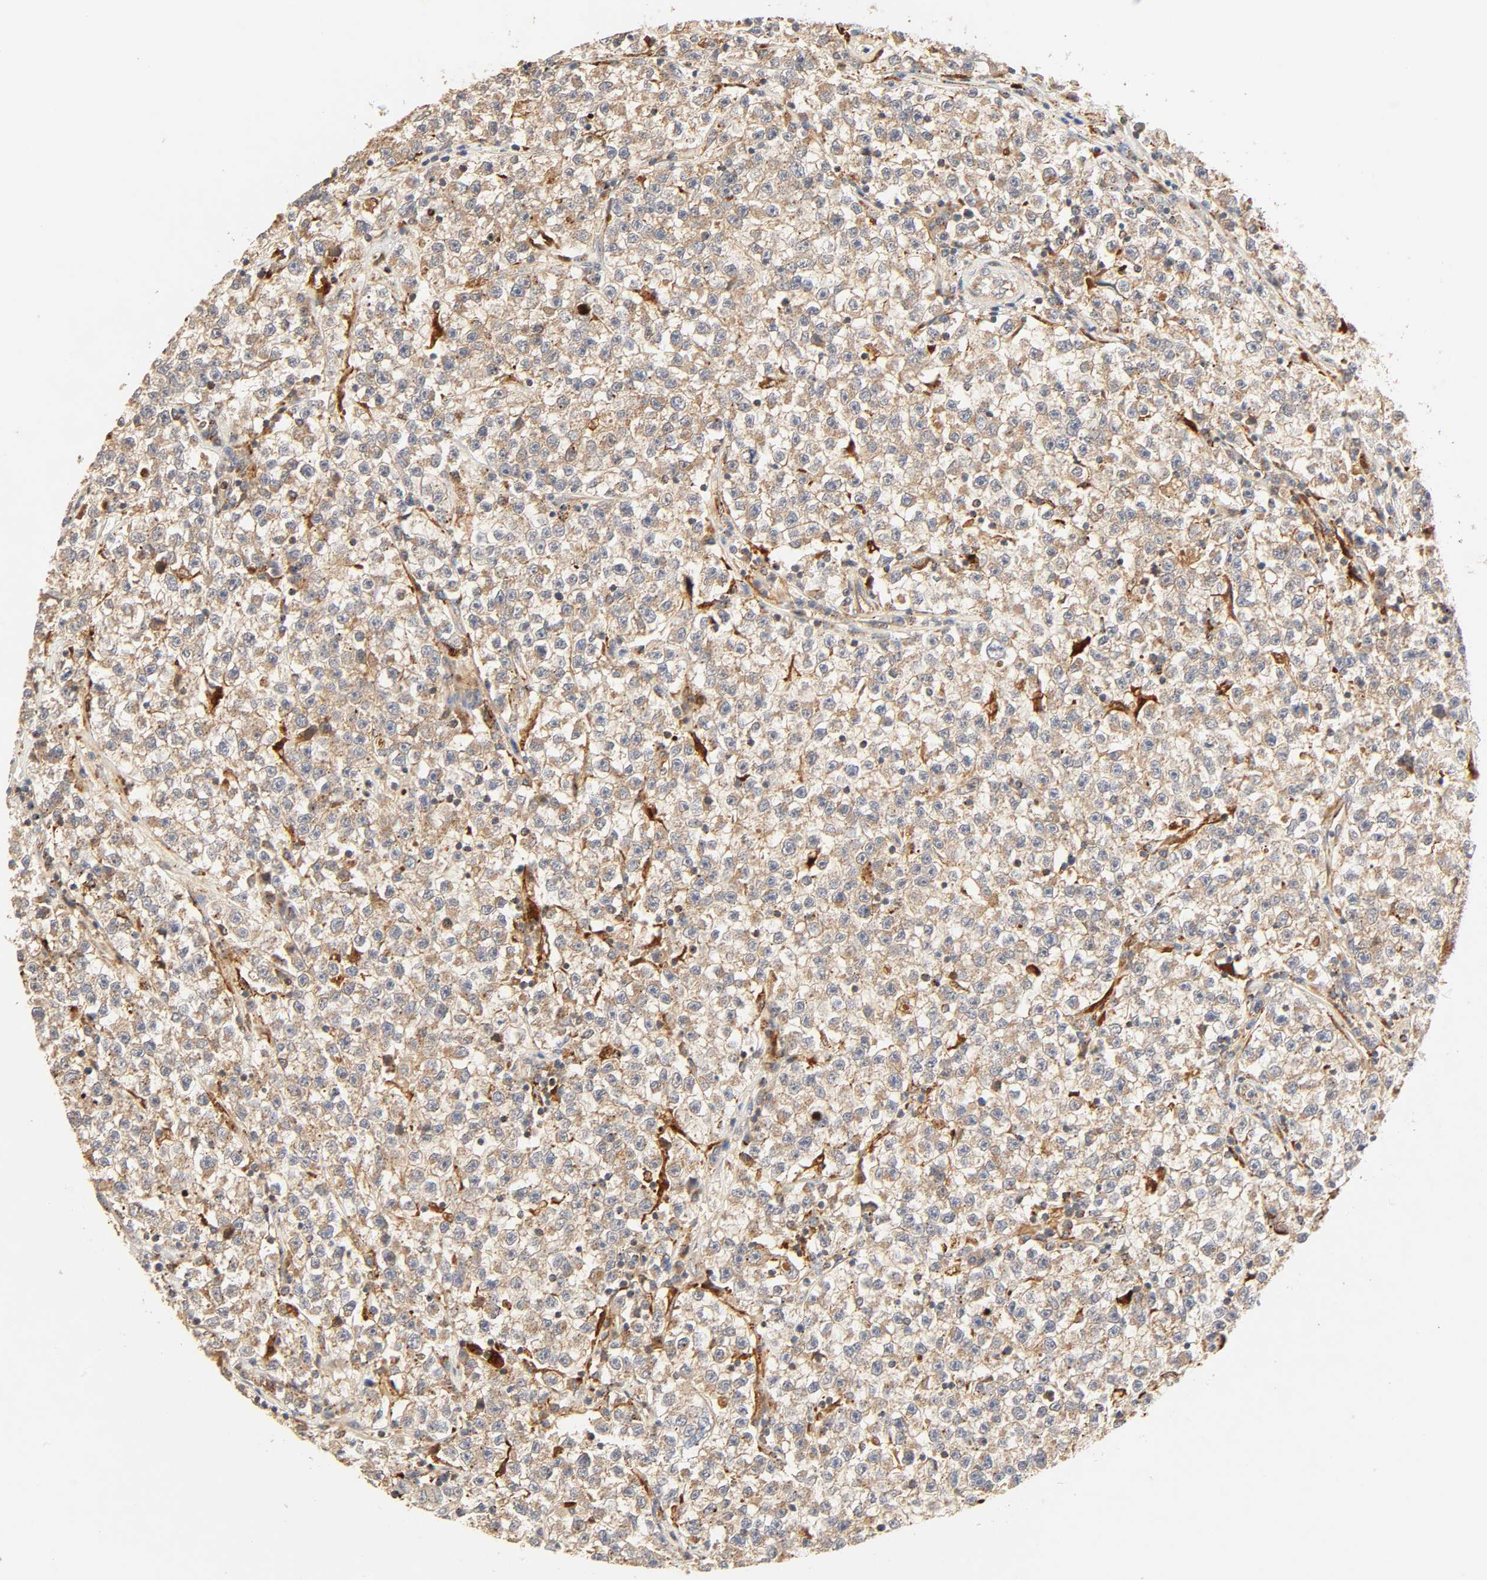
{"staining": {"intensity": "moderate", "quantity": ">75%", "location": "cytoplasmic/membranous"}, "tissue": "testis cancer", "cell_type": "Tumor cells", "image_type": "cancer", "snomed": [{"axis": "morphology", "description": "Seminoma, NOS"}, {"axis": "topography", "description": "Testis"}], "caption": "High-power microscopy captured an immunohistochemistry (IHC) histopathology image of testis seminoma, revealing moderate cytoplasmic/membranous positivity in approximately >75% of tumor cells.", "gene": "MAPK6", "patient": {"sex": "male", "age": 22}}